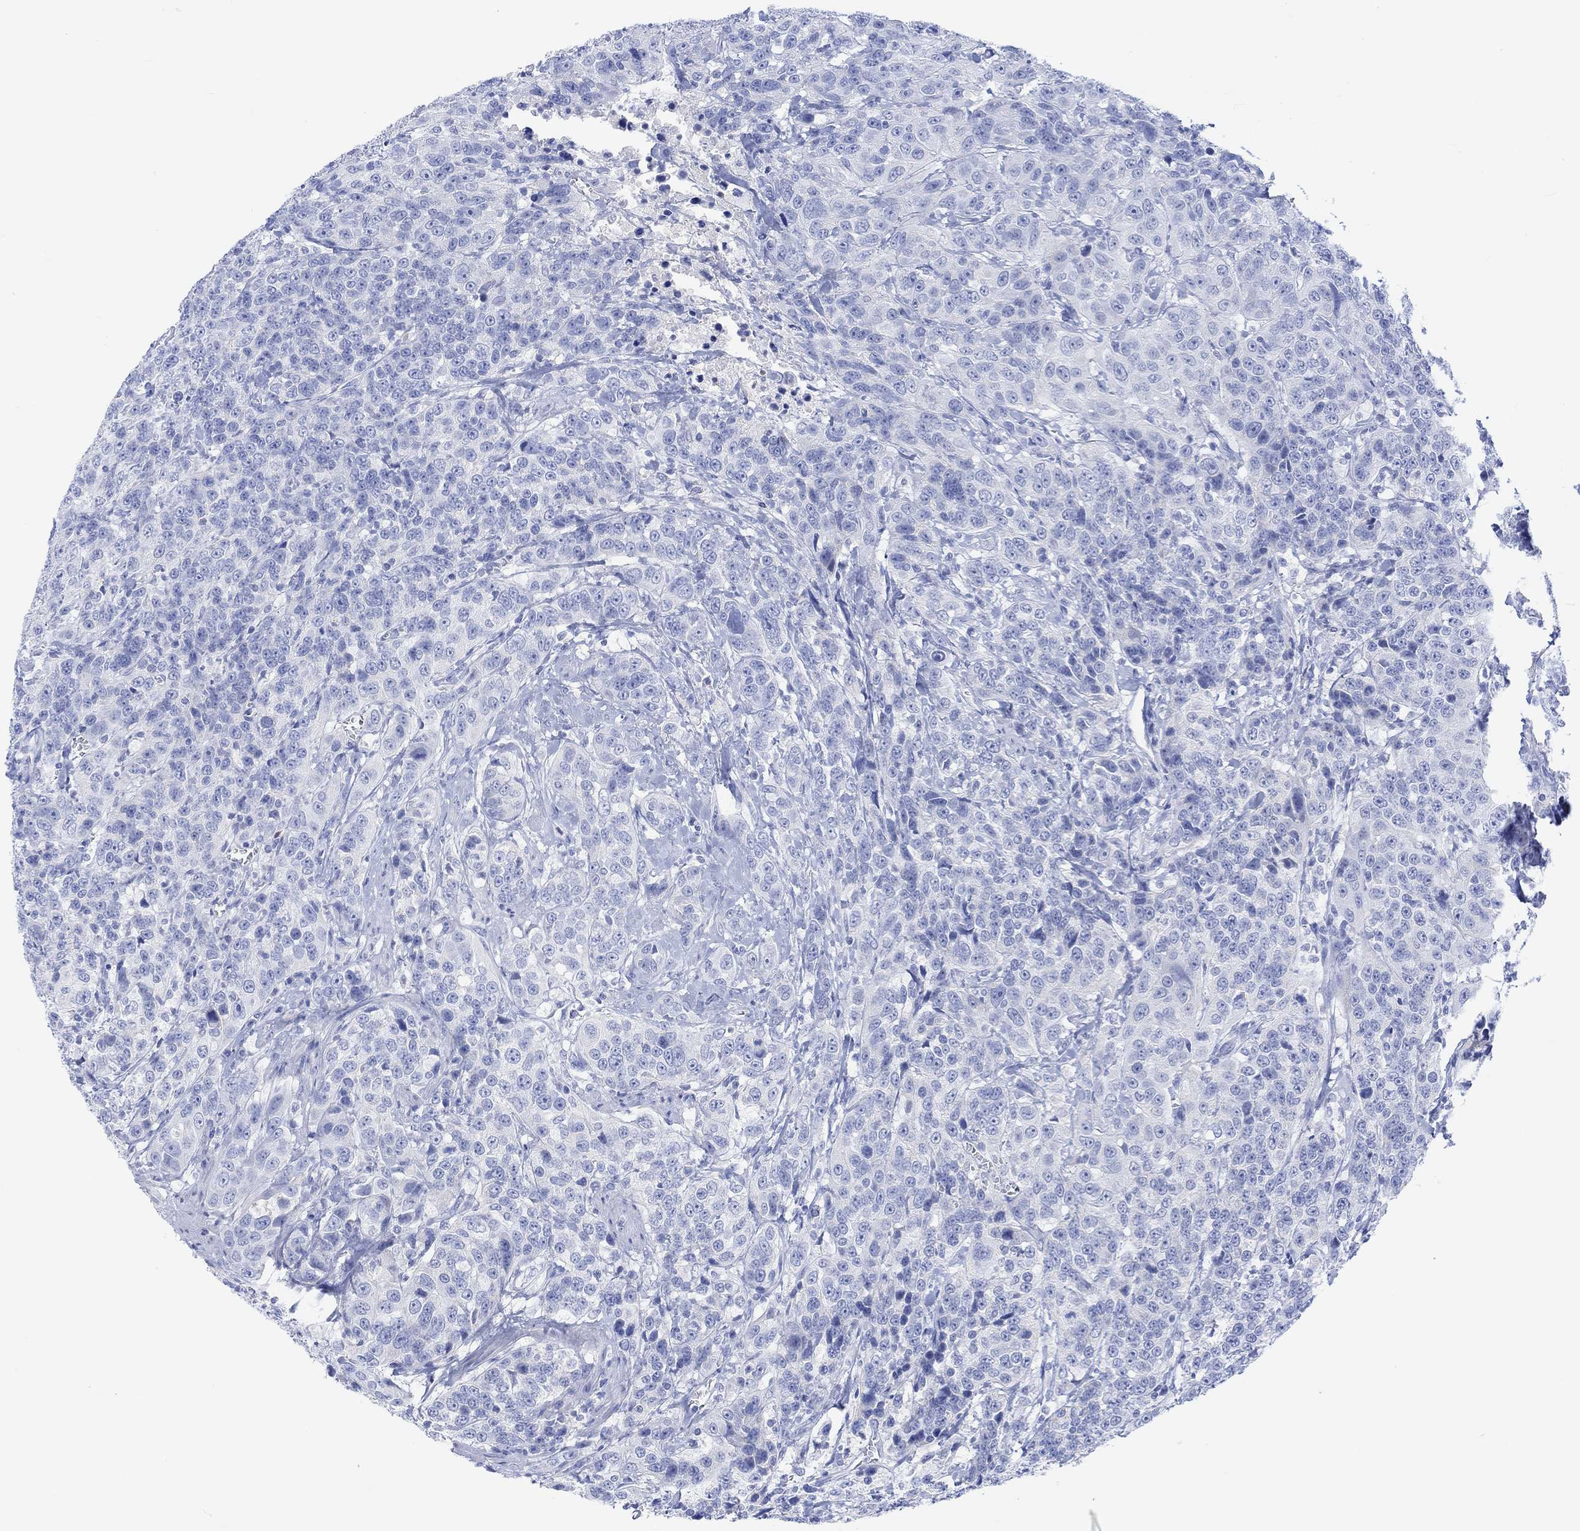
{"staining": {"intensity": "negative", "quantity": "none", "location": "none"}, "tissue": "urothelial cancer", "cell_type": "Tumor cells", "image_type": "cancer", "snomed": [{"axis": "morphology", "description": "Urothelial carcinoma, NOS"}, {"axis": "morphology", "description": "Urothelial carcinoma, High grade"}, {"axis": "topography", "description": "Urinary bladder"}], "caption": "High magnification brightfield microscopy of urothelial carcinoma (high-grade) stained with DAB (3,3'-diaminobenzidine) (brown) and counterstained with hematoxylin (blue): tumor cells show no significant positivity.", "gene": "CALCA", "patient": {"sex": "female", "age": 73}}